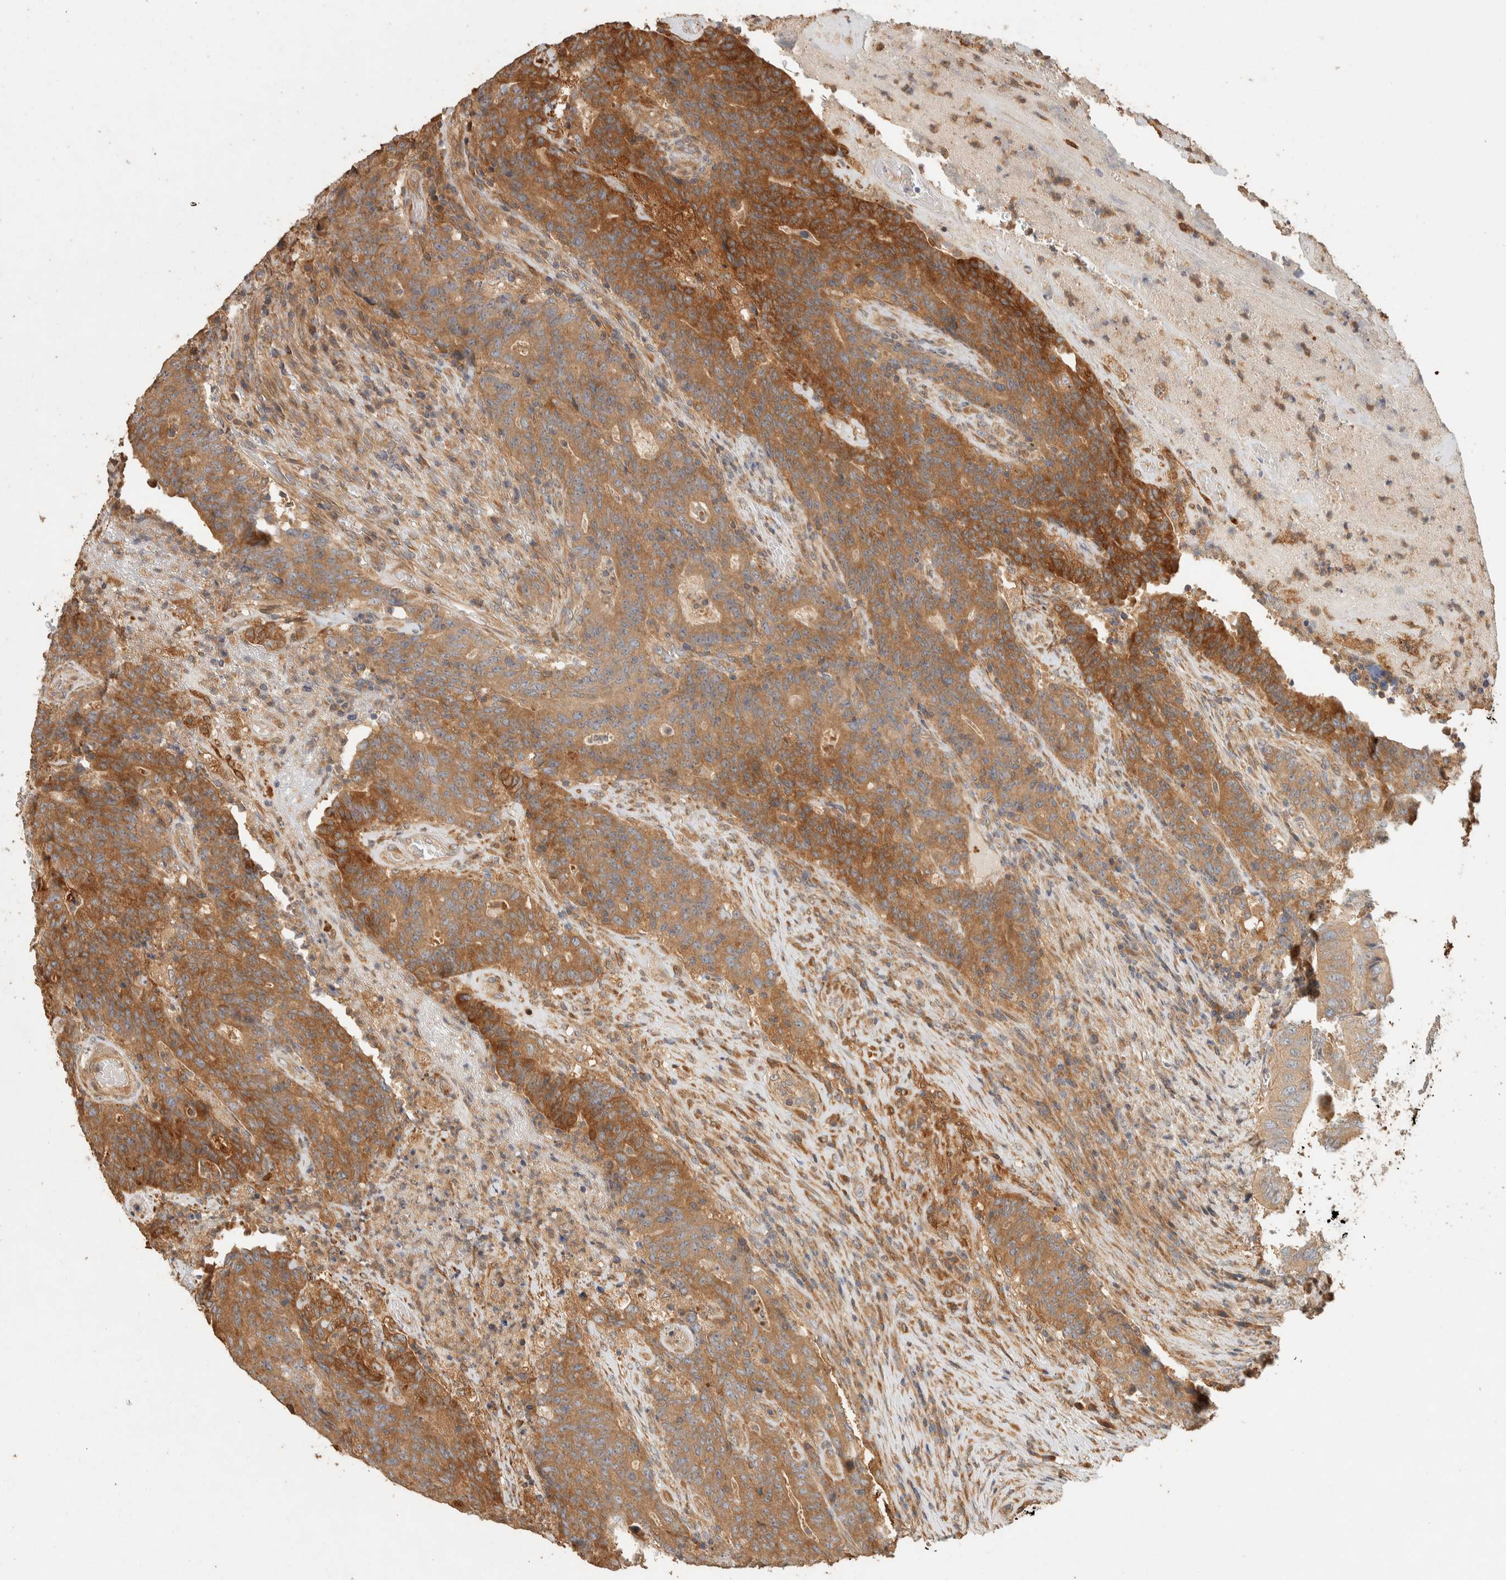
{"staining": {"intensity": "strong", "quantity": ">75%", "location": "cytoplasmic/membranous"}, "tissue": "colorectal cancer", "cell_type": "Tumor cells", "image_type": "cancer", "snomed": [{"axis": "morphology", "description": "Normal tissue, NOS"}, {"axis": "morphology", "description": "Adenocarcinoma, NOS"}, {"axis": "topography", "description": "Colon"}], "caption": "Human colorectal cancer (adenocarcinoma) stained with a protein marker displays strong staining in tumor cells.", "gene": "EXOC7", "patient": {"sex": "female", "age": 75}}